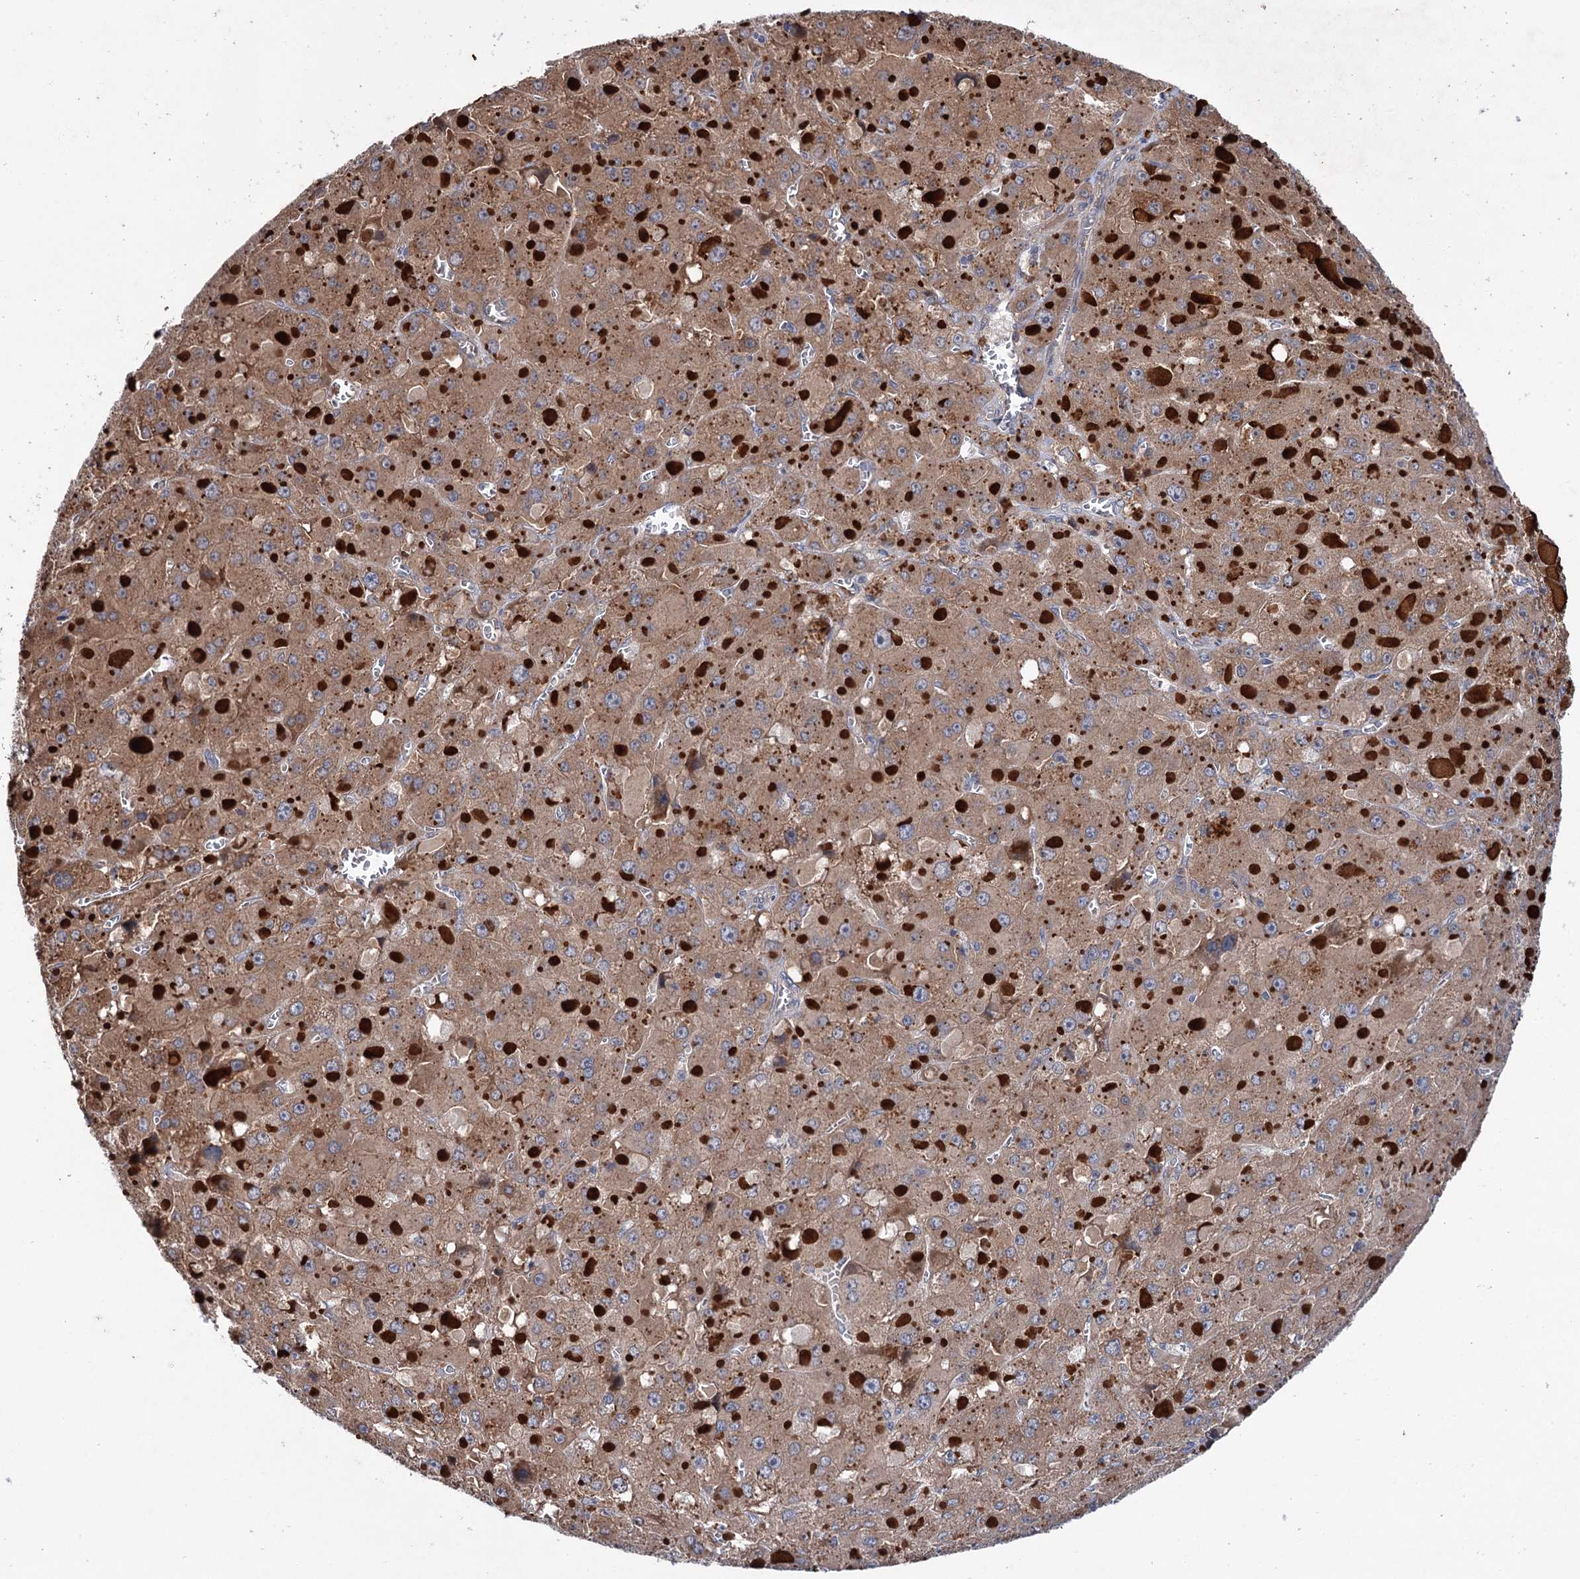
{"staining": {"intensity": "moderate", "quantity": ">75%", "location": "cytoplasmic/membranous"}, "tissue": "liver cancer", "cell_type": "Tumor cells", "image_type": "cancer", "snomed": [{"axis": "morphology", "description": "Carcinoma, Hepatocellular, NOS"}, {"axis": "topography", "description": "Liver"}], "caption": "Immunohistochemistry (IHC) of human liver hepatocellular carcinoma demonstrates medium levels of moderate cytoplasmic/membranous positivity in about >75% of tumor cells.", "gene": "PTPN3", "patient": {"sex": "female", "age": 73}}